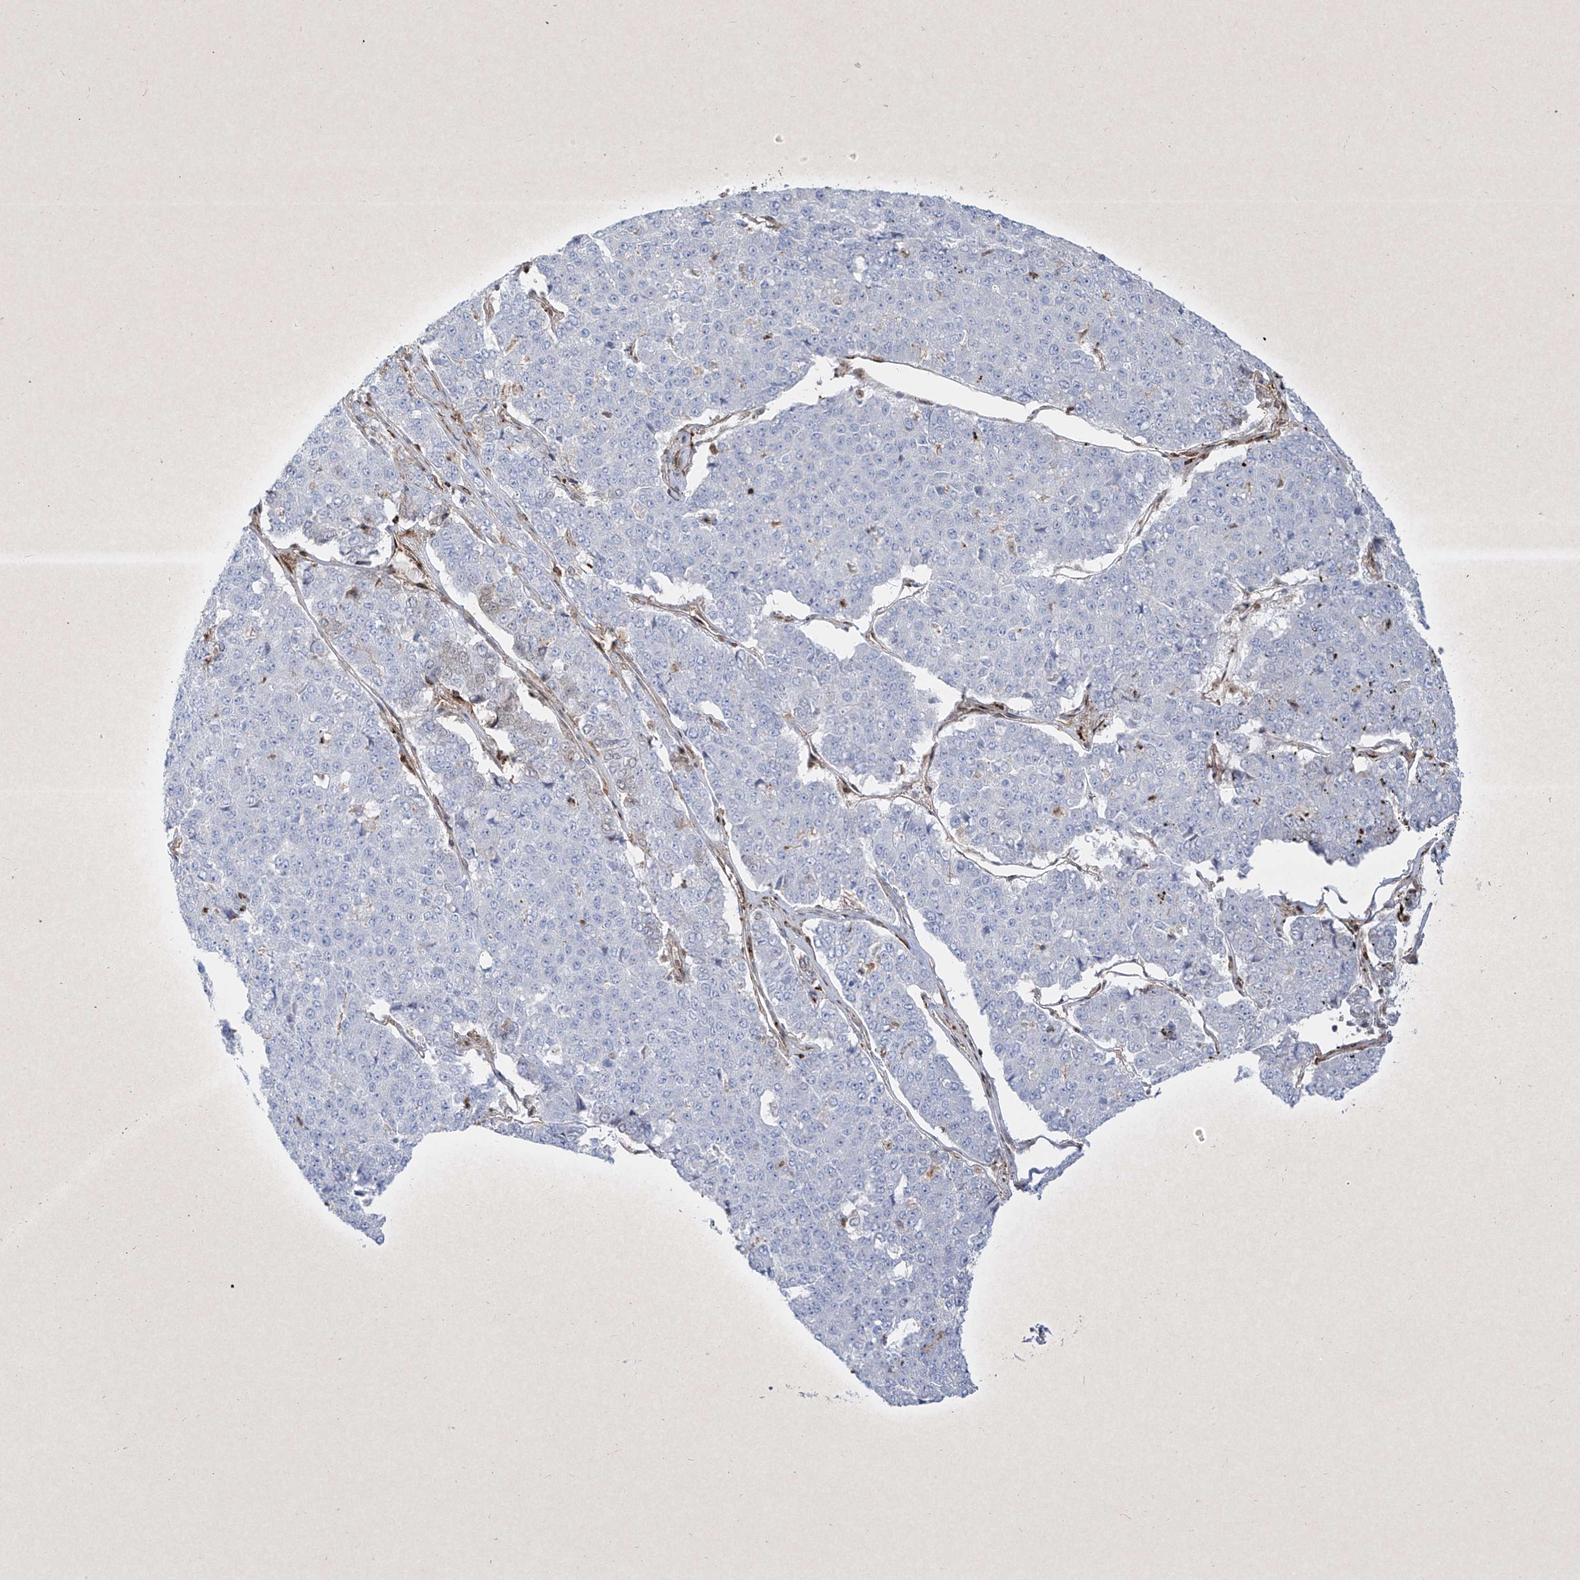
{"staining": {"intensity": "negative", "quantity": "none", "location": "none"}, "tissue": "pancreatic cancer", "cell_type": "Tumor cells", "image_type": "cancer", "snomed": [{"axis": "morphology", "description": "Adenocarcinoma, NOS"}, {"axis": "topography", "description": "Pancreas"}], "caption": "Immunohistochemistry image of pancreatic adenocarcinoma stained for a protein (brown), which demonstrates no staining in tumor cells. (DAB immunohistochemistry (IHC) with hematoxylin counter stain).", "gene": "PSMB10", "patient": {"sex": "male", "age": 50}}